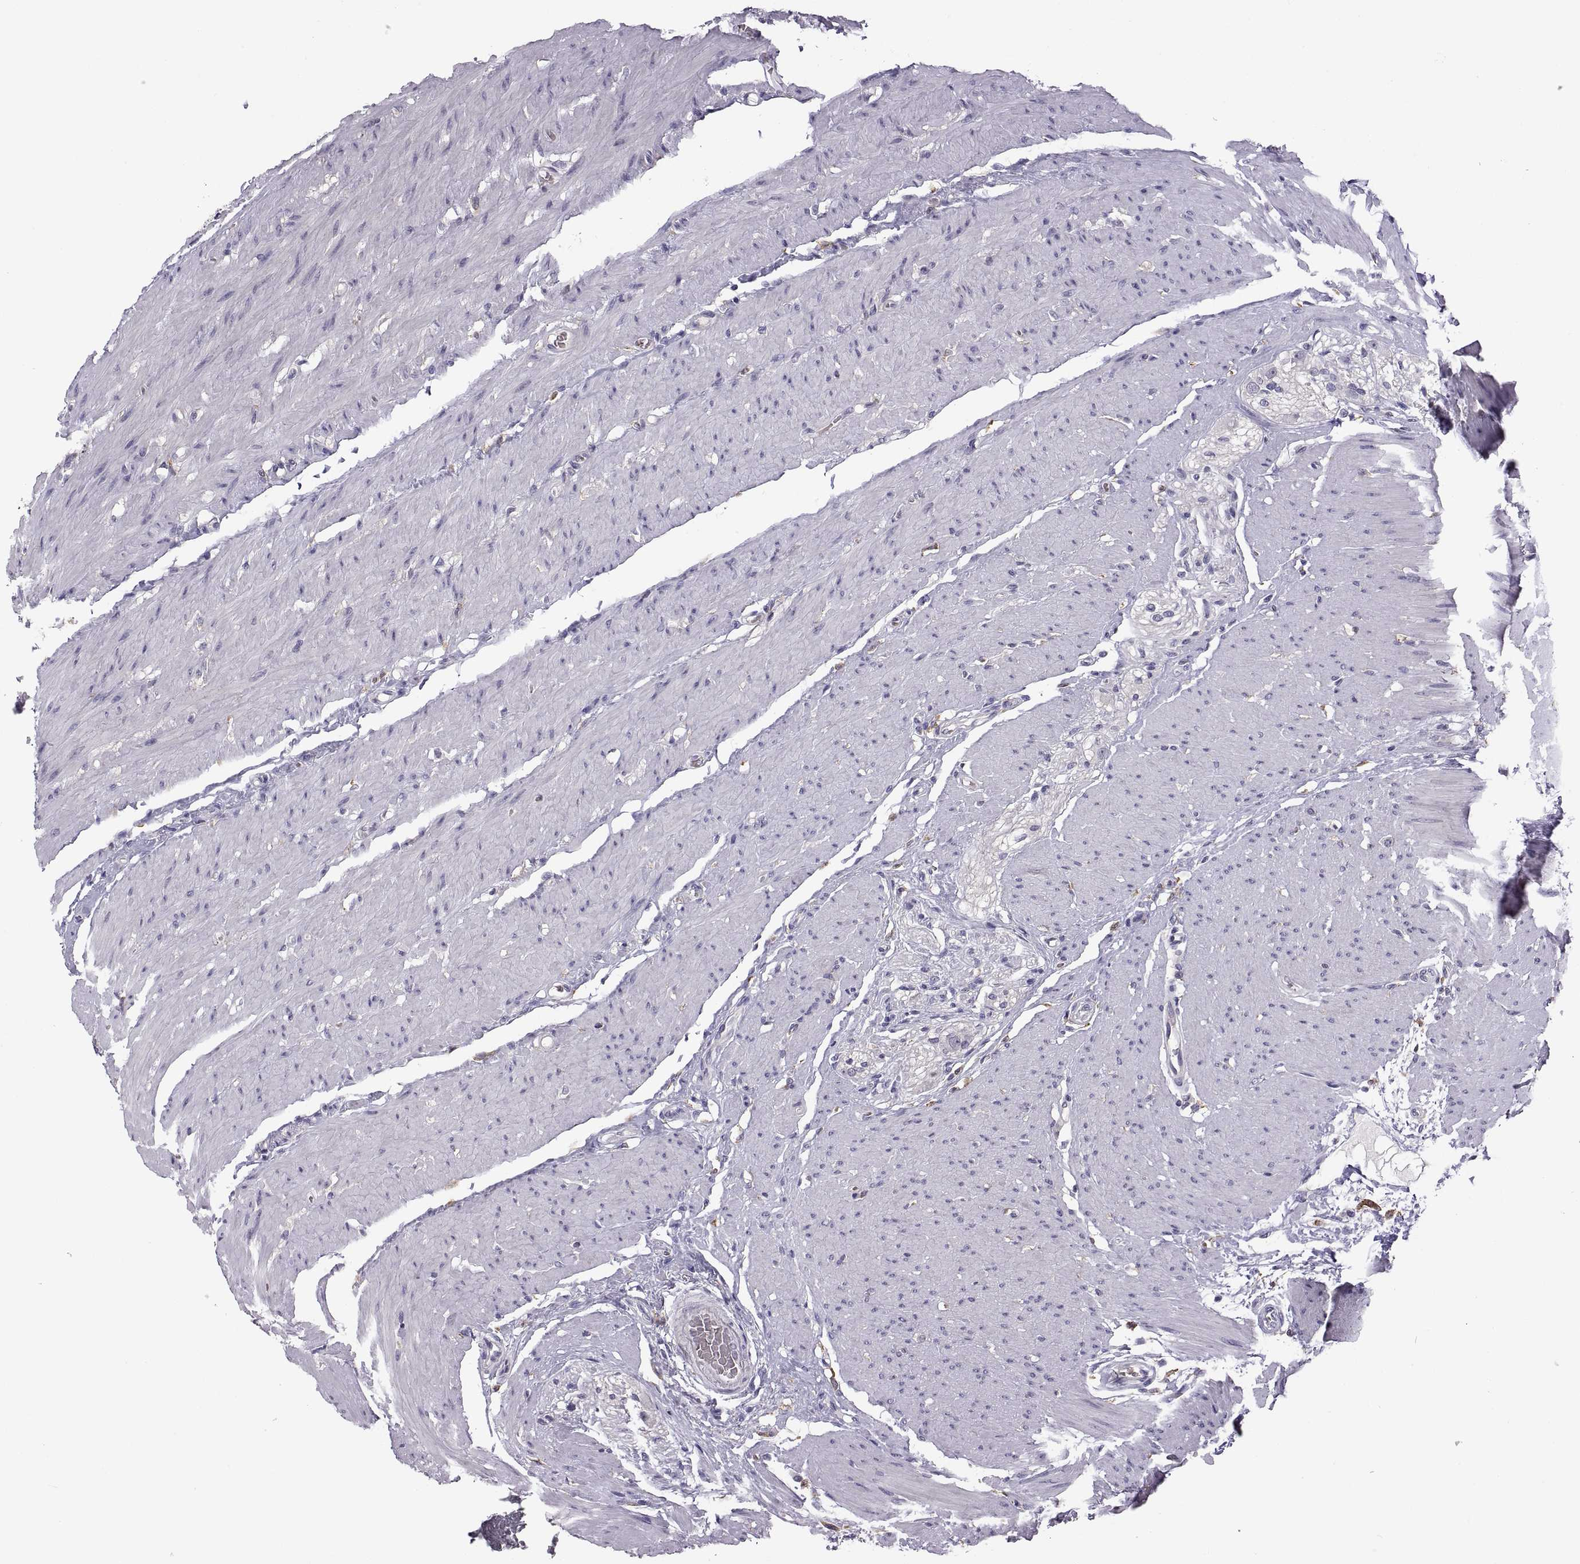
{"staining": {"intensity": "negative", "quantity": "none", "location": "none"}, "tissue": "colon", "cell_type": "Endothelial cells", "image_type": "normal", "snomed": [{"axis": "morphology", "description": "Normal tissue, NOS"}, {"axis": "topography", "description": "Colon"}], "caption": "IHC image of normal human colon stained for a protein (brown), which shows no staining in endothelial cells.", "gene": "MEIOC", "patient": {"sex": "female", "age": 65}}